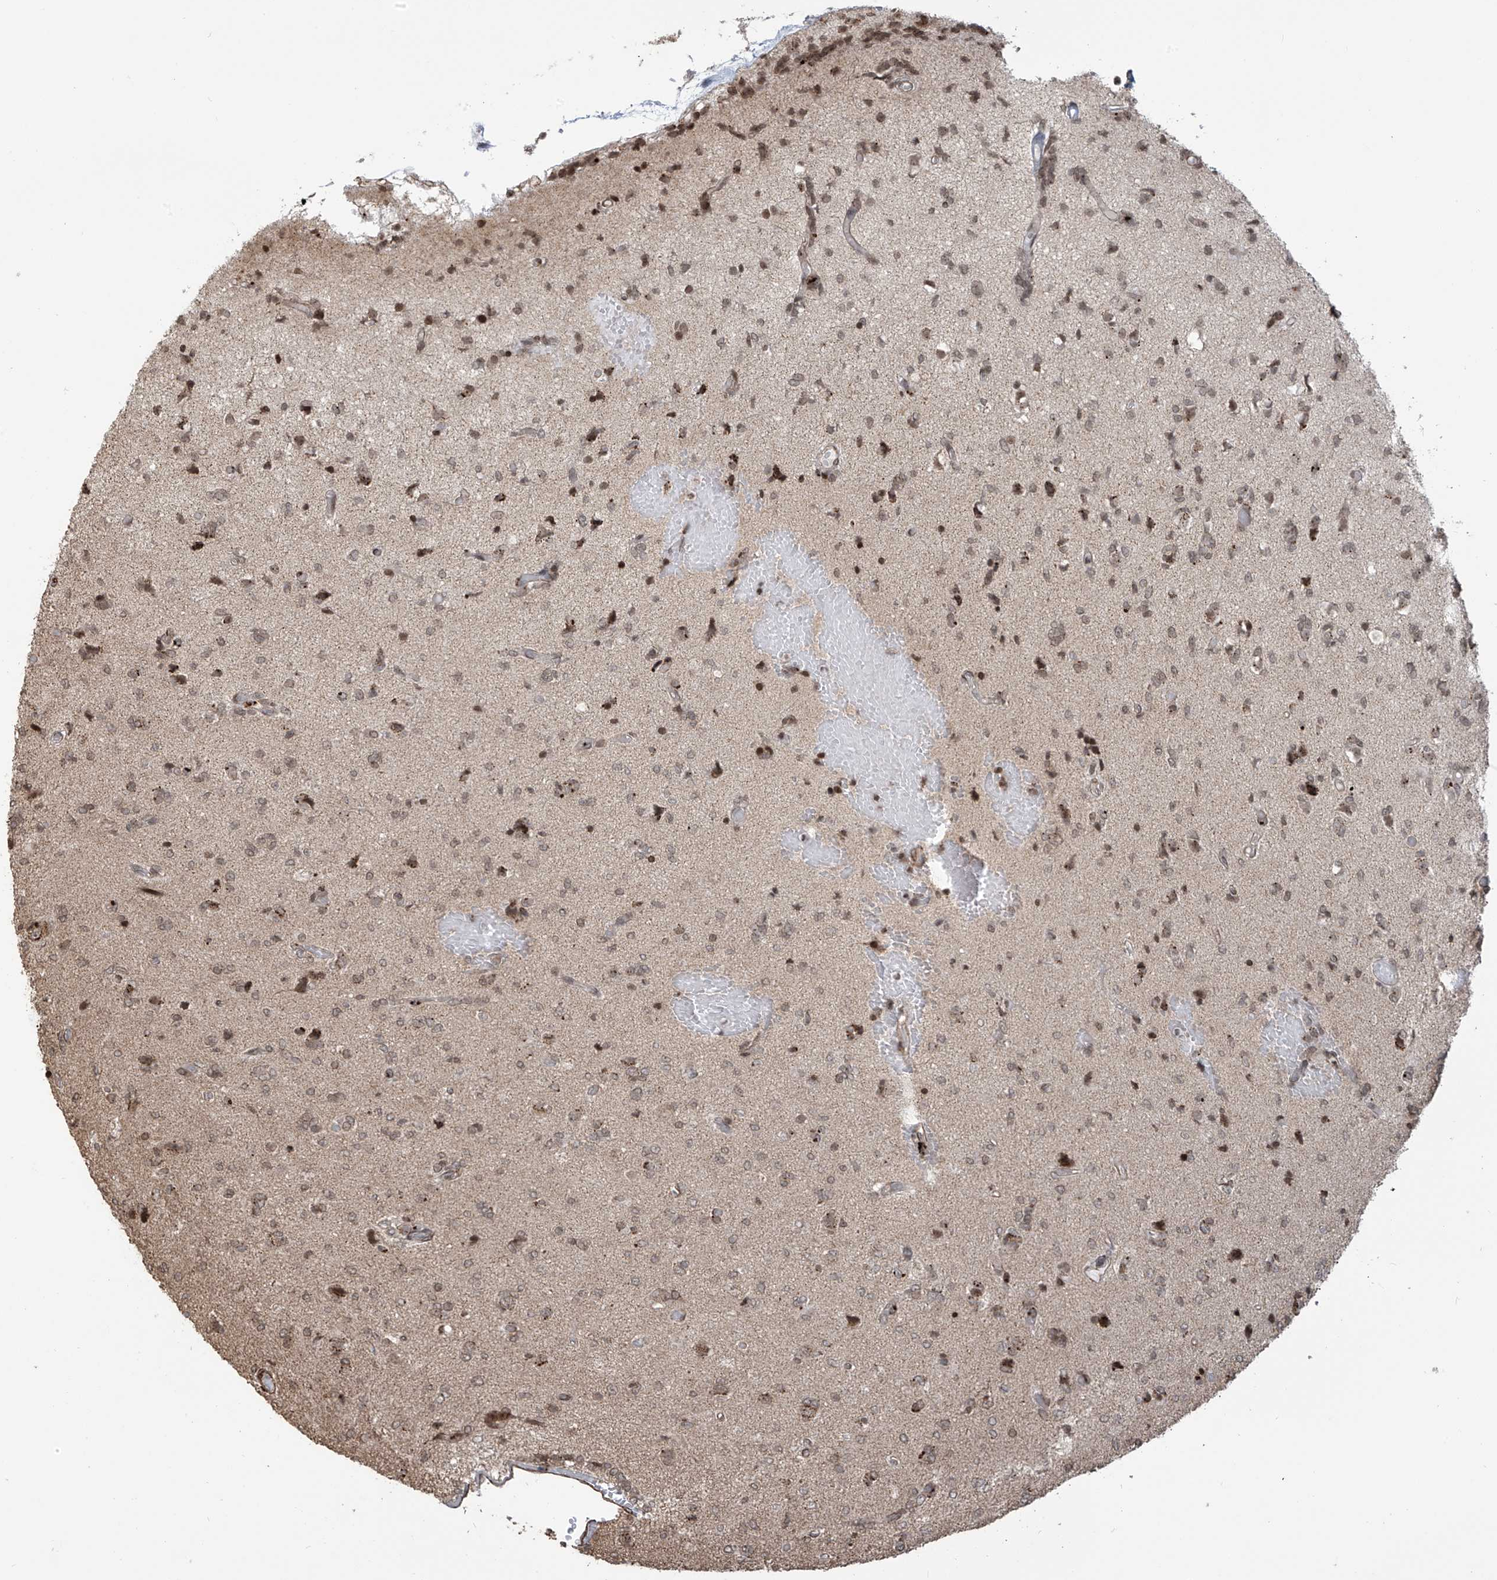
{"staining": {"intensity": "weak", "quantity": ">75%", "location": "nuclear"}, "tissue": "glioma", "cell_type": "Tumor cells", "image_type": "cancer", "snomed": [{"axis": "morphology", "description": "Glioma, malignant, High grade"}, {"axis": "topography", "description": "Brain"}], "caption": "Approximately >75% of tumor cells in high-grade glioma (malignant) demonstrate weak nuclear protein expression as visualized by brown immunohistochemical staining.", "gene": "METAP1D", "patient": {"sex": "female", "age": 59}}